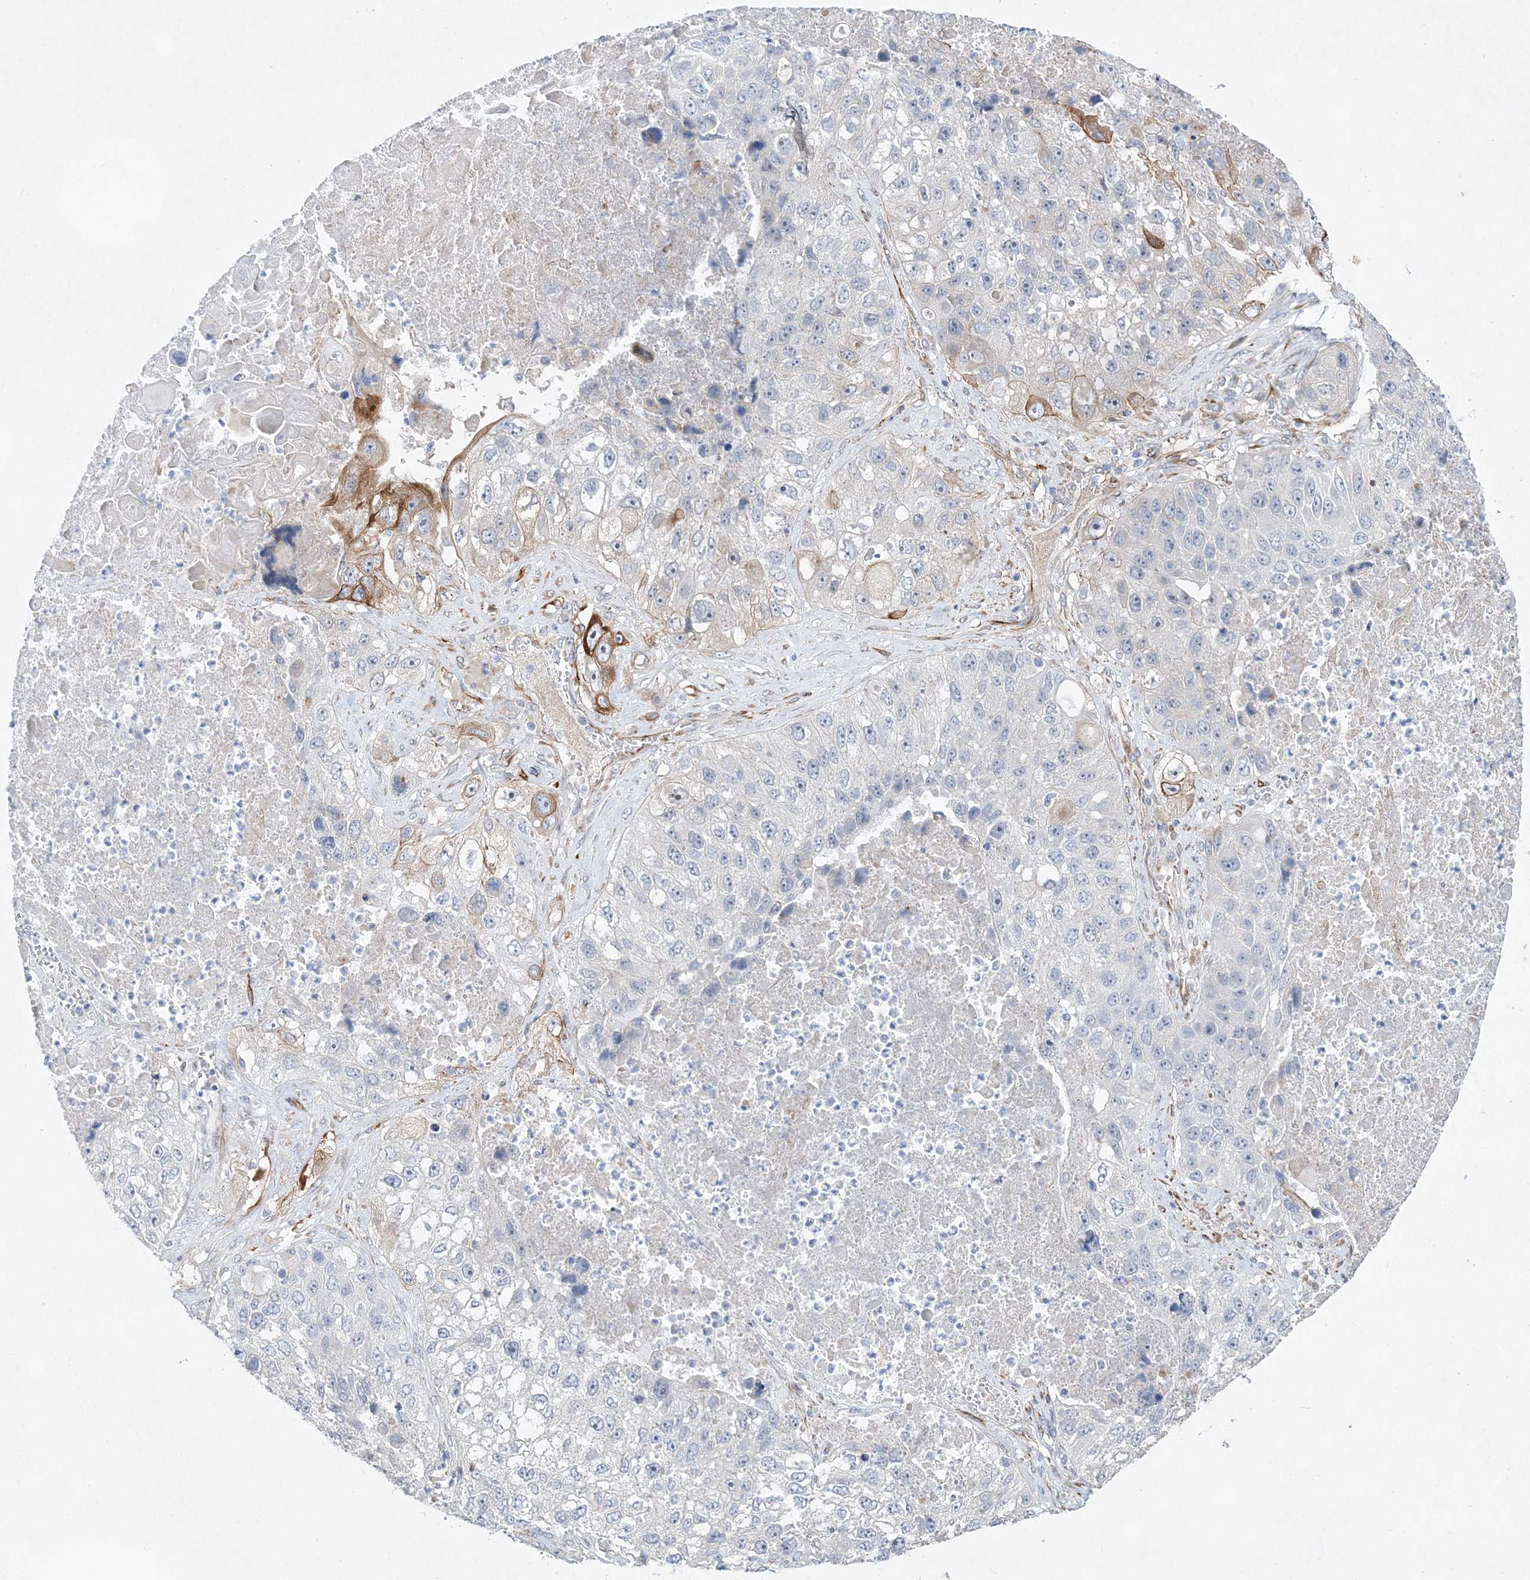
{"staining": {"intensity": "moderate", "quantity": "<25%", "location": "cytoplasmic/membranous"}, "tissue": "lung cancer", "cell_type": "Tumor cells", "image_type": "cancer", "snomed": [{"axis": "morphology", "description": "Squamous cell carcinoma, NOS"}, {"axis": "topography", "description": "Lung"}], "caption": "Protein analysis of squamous cell carcinoma (lung) tissue shows moderate cytoplasmic/membranous positivity in about <25% of tumor cells.", "gene": "TMEM132B", "patient": {"sex": "male", "age": 61}}